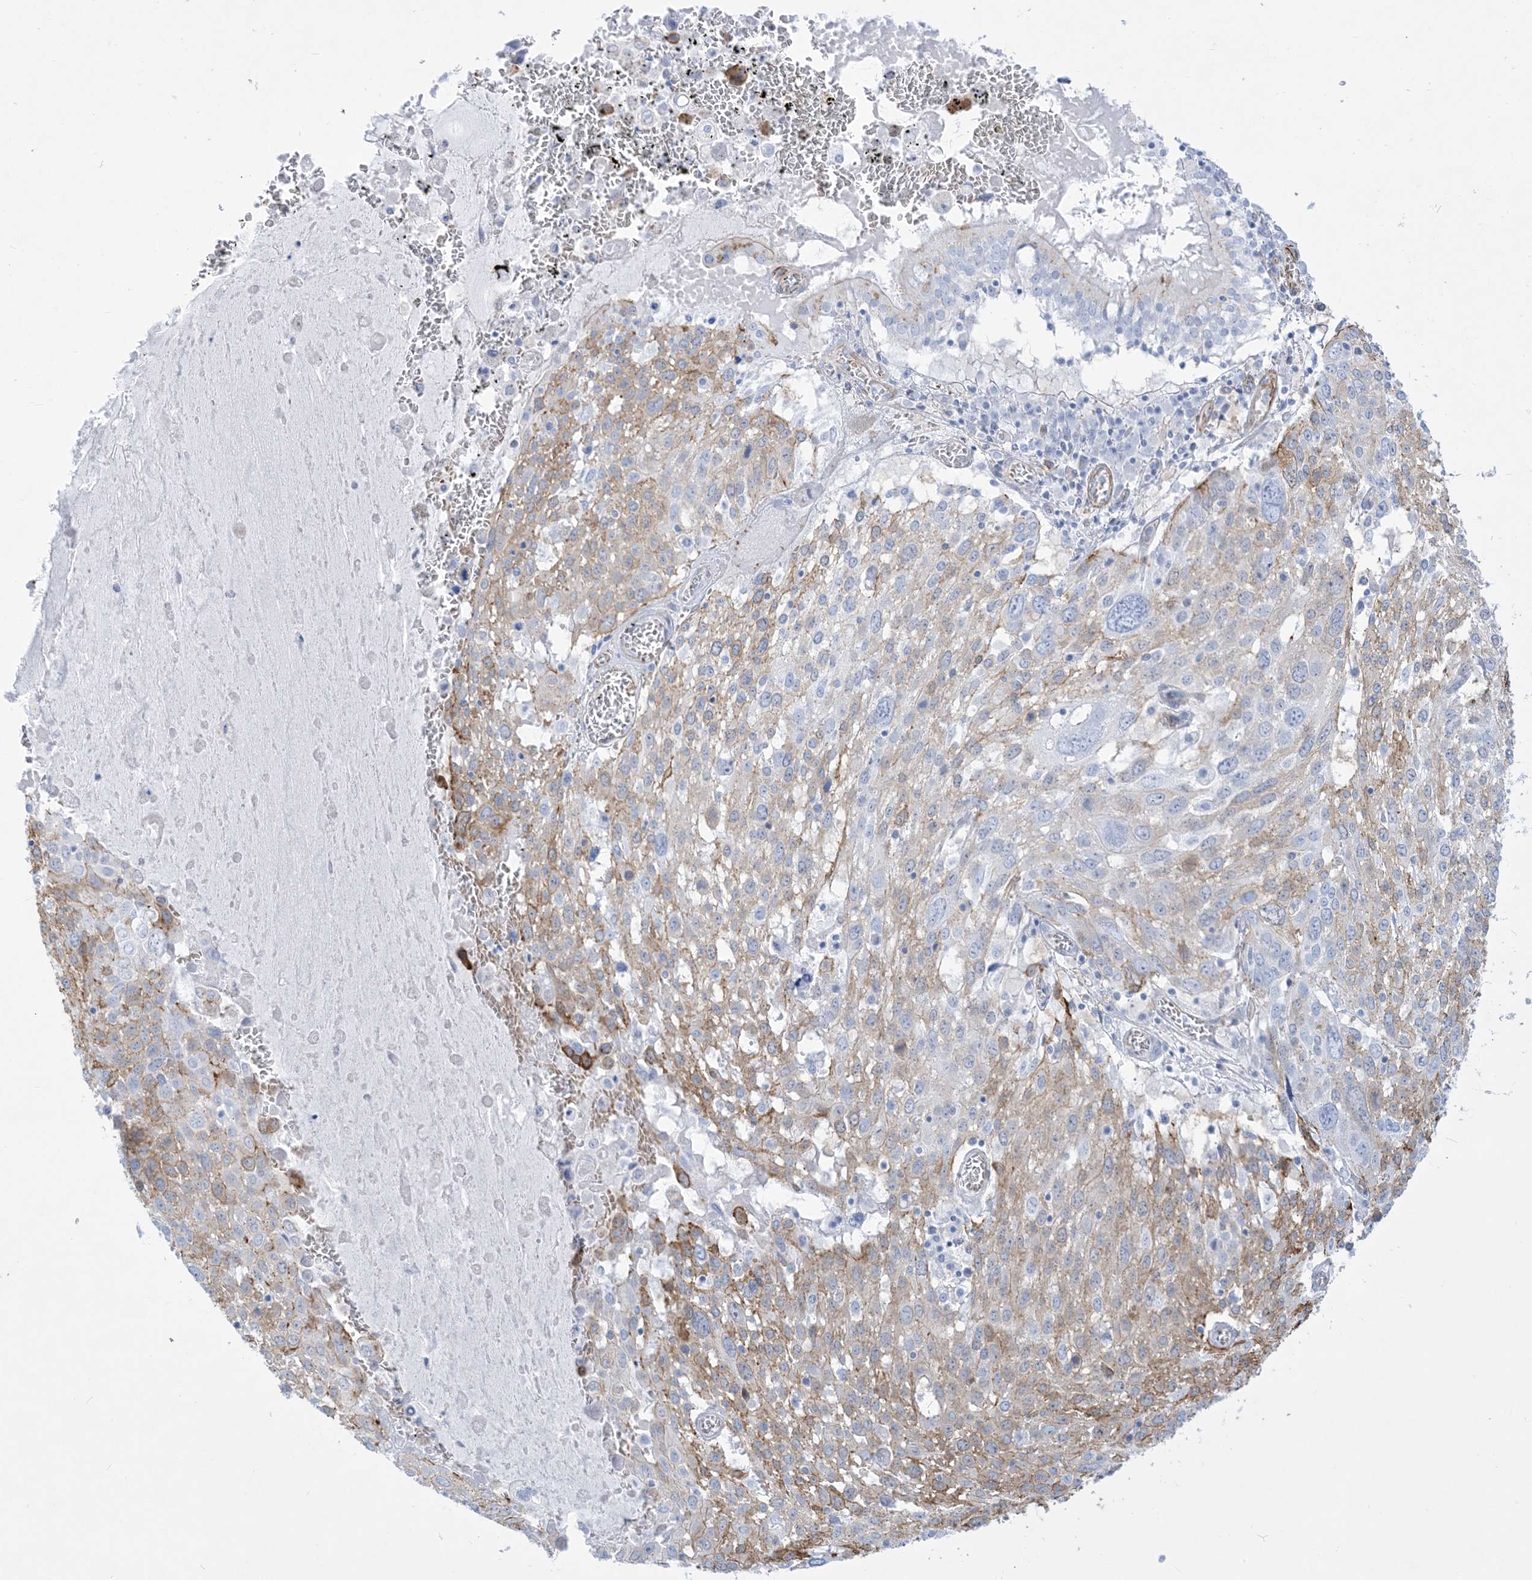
{"staining": {"intensity": "weak", "quantity": "25%-75%", "location": "cytoplasmic/membranous"}, "tissue": "lung cancer", "cell_type": "Tumor cells", "image_type": "cancer", "snomed": [{"axis": "morphology", "description": "Squamous cell carcinoma, NOS"}, {"axis": "topography", "description": "Lung"}], "caption": "Immunohistochemistry micrograph of human squamous cell carcinoma (lung) stained for a protein (brown), which shows low levels of weak cytoplasmic/membranous staining in about 25%-75% of tumor cells.", "gene": "B3GNT7", "patient": {"sex": "male", "age": 65}}